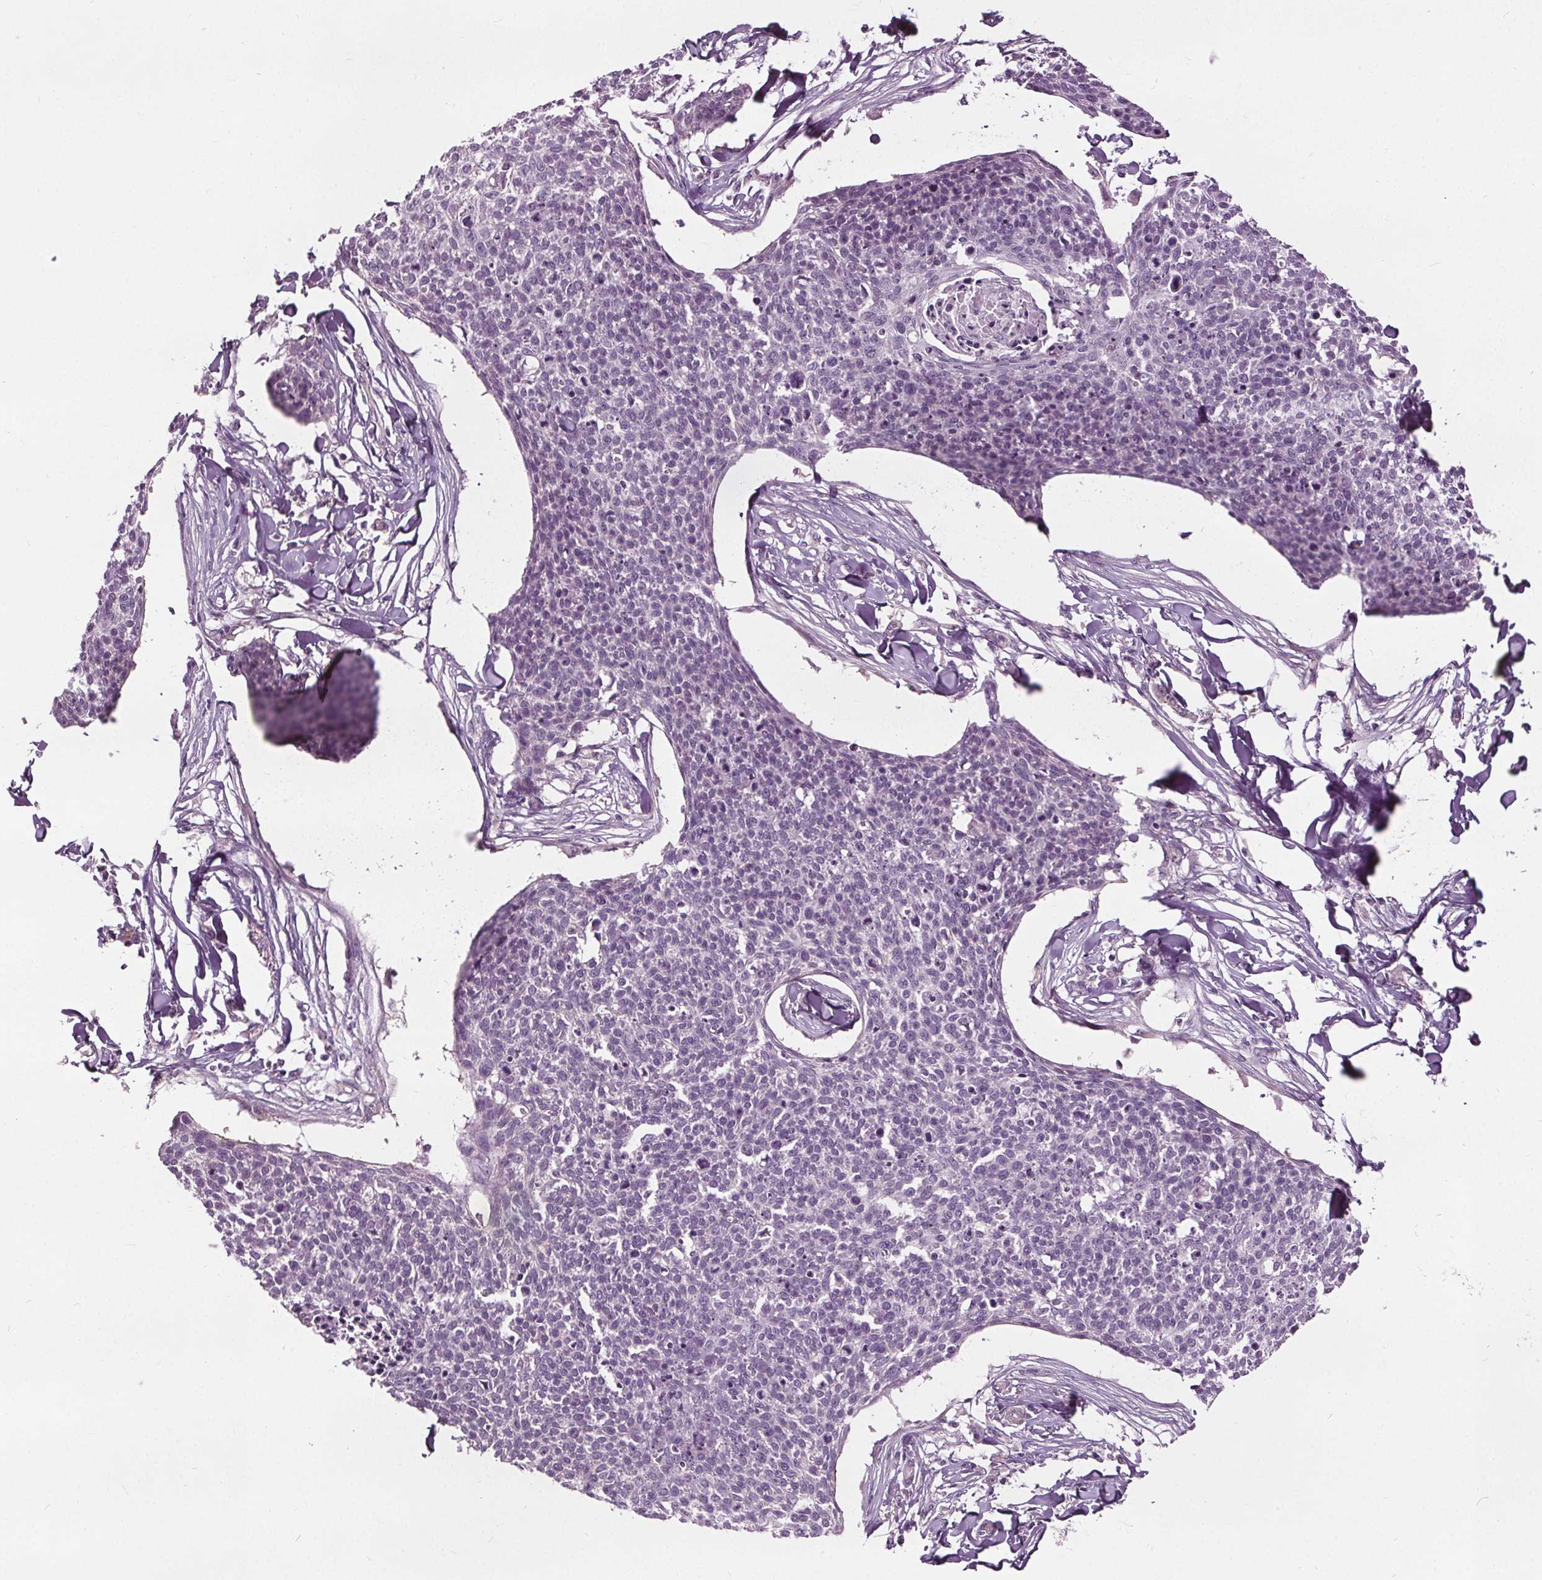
{"staining": {"intensity": "negative", "quantity": "none", "location": "none"}, "tissue": "skin cancer", "cell_type": "Tumor cells", "image_type": "cancer", "snomed": [{"axis": "morphology", "description": "Squamous cell carcinoma, NOS"}, {"axis": "topography", "description": "Skin"}, {"axis": "topography", "description": "Vulva"}], "caption": "The micrograph reveals no staining of tumor cells in squamous cell carcinoma (skin).", "gene": "RASA1", "patient": {"sex": "female", "age": 75}}